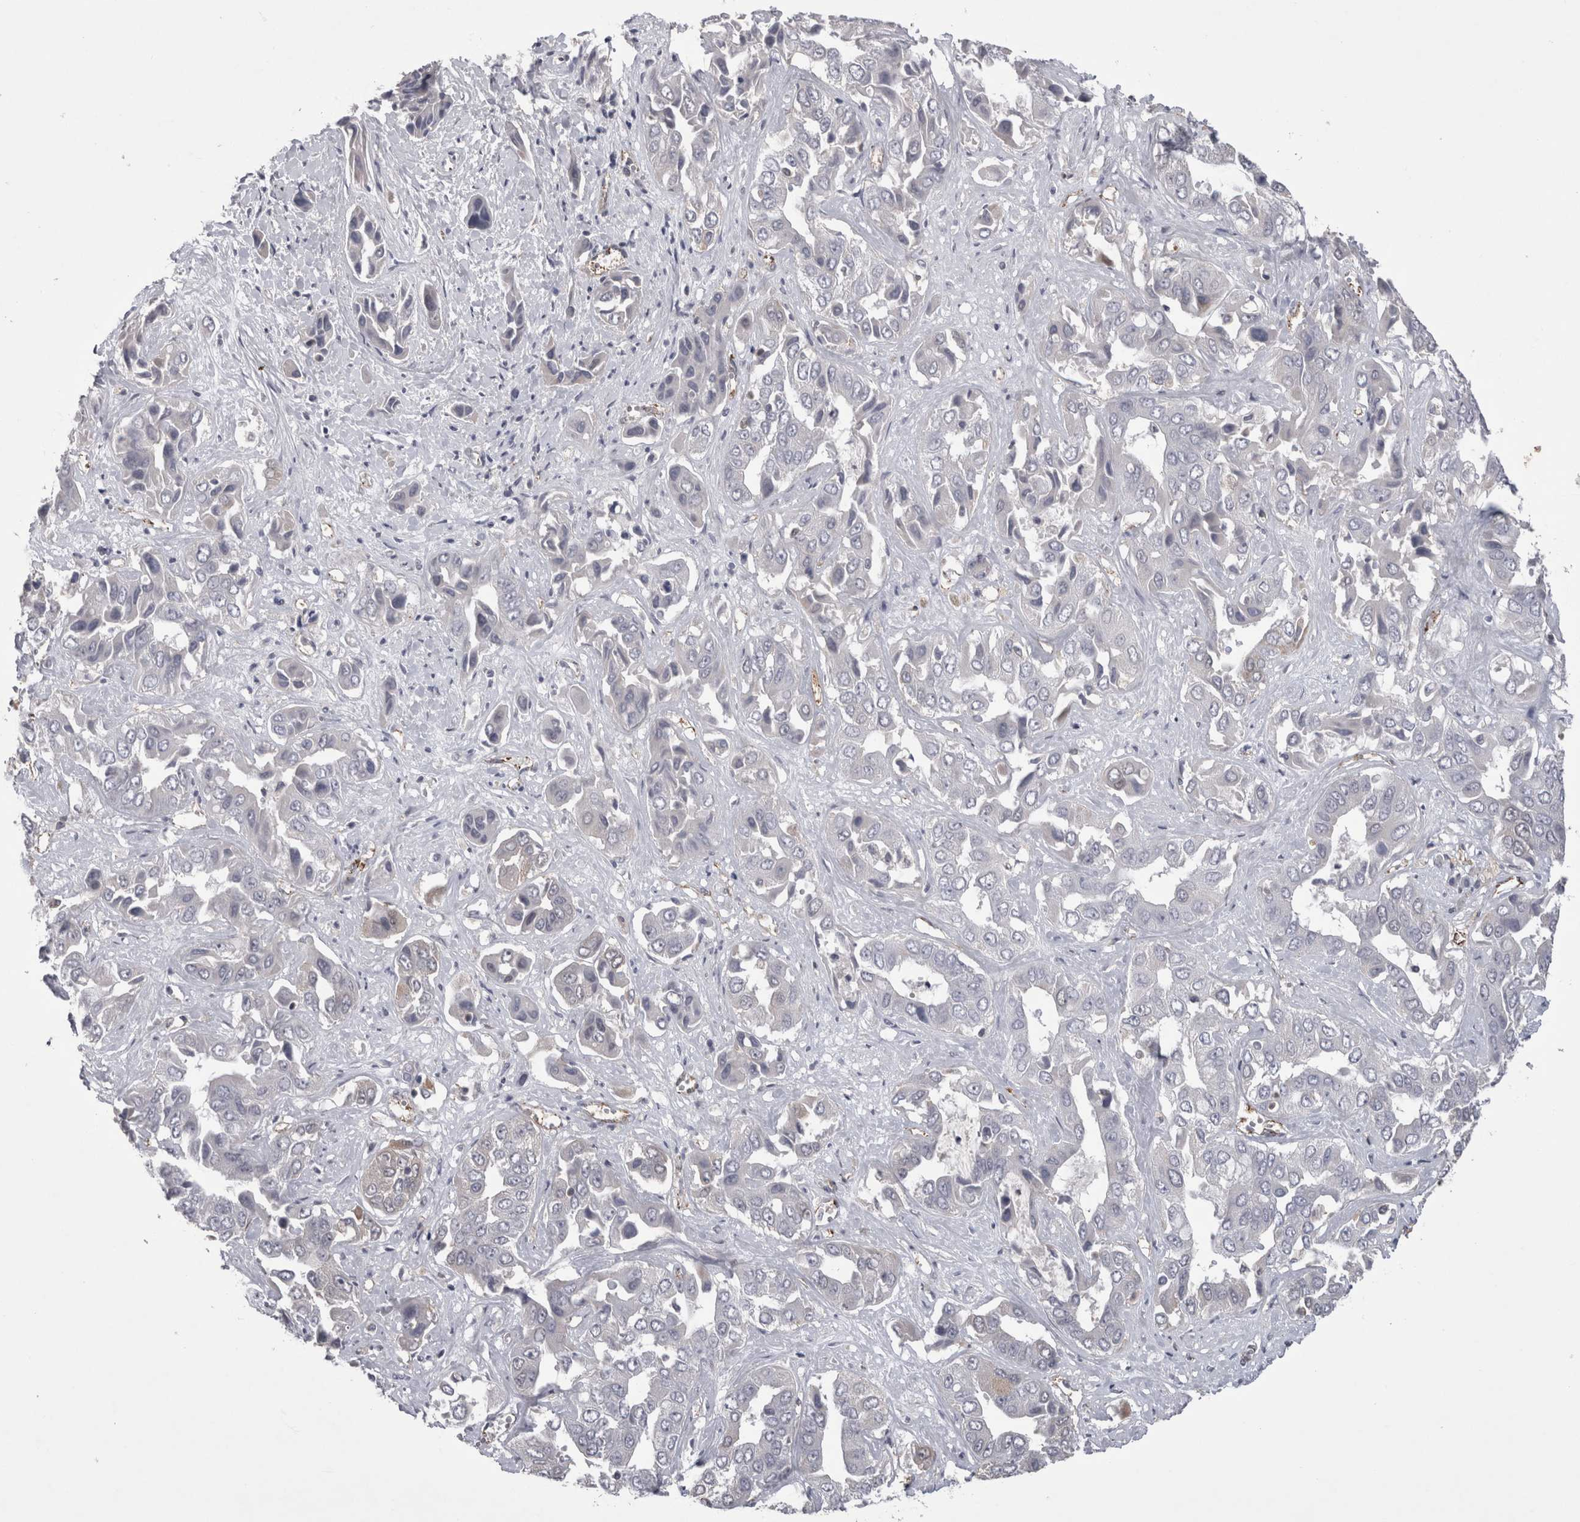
{"staining": {"intensity": "negative", "quantity": "none", "location": "none"}, "tissue": "liver cancer", "cell_type": "Tumor cells", "image_type": "cancer", "snomed": [{"axis": "morphology", "description": "Cholangiocarcinoma"}, {"axis": "topography", "description": "Liver"}], "caption": "Immunohistochemistry micrograph of human liver cholangiocarcinoma stained for a protein (brown), which demonstrates no expression in tumor cells.", "gene": "ACOT7", "patient": {"sex": "female", "age": 52}}